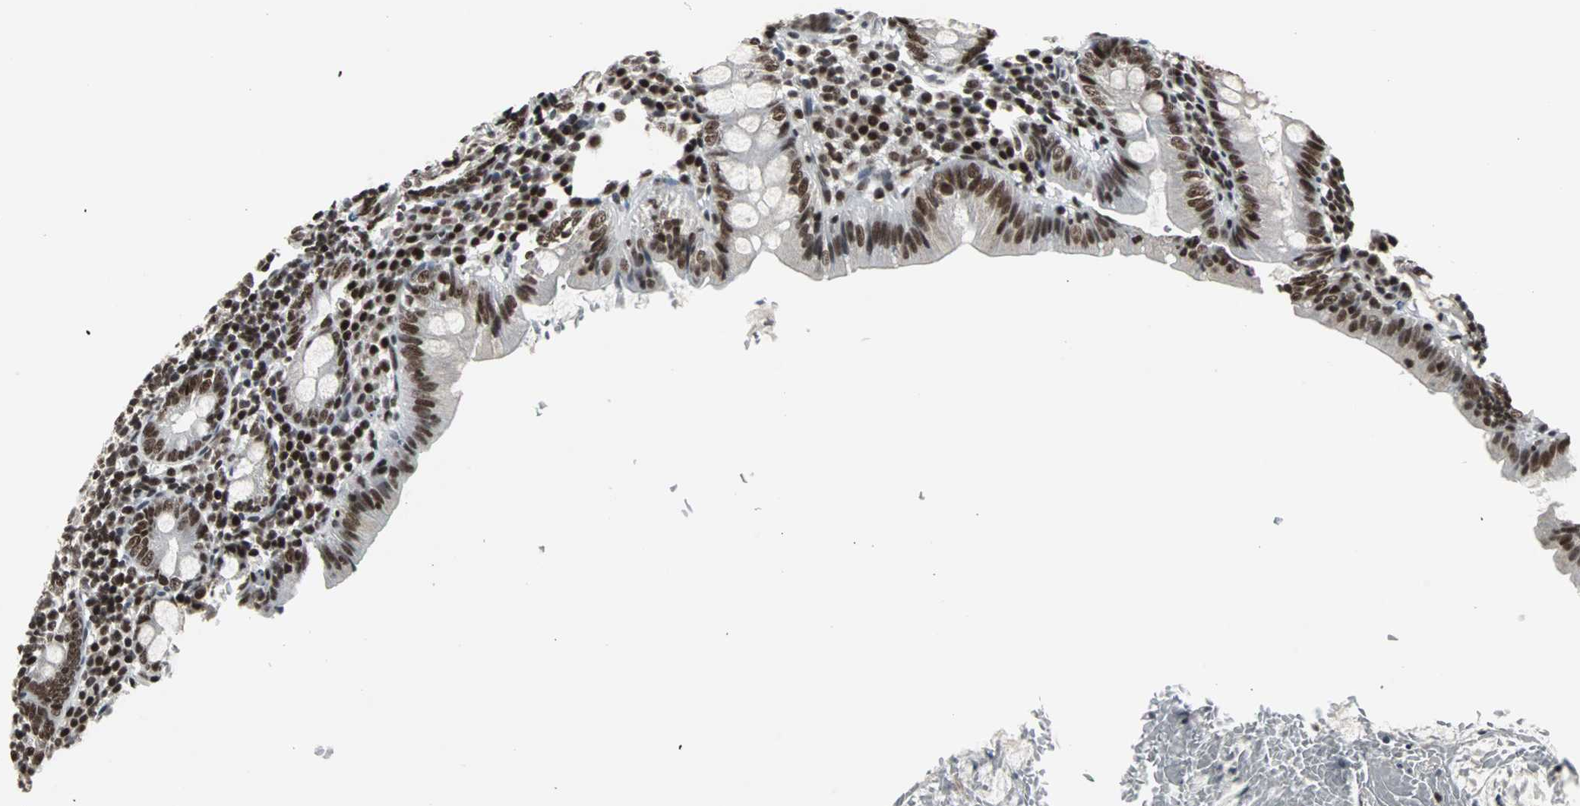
{"staining": {"intensity": "strong", "quantity": ">75%", "location": "nuclear"}, "tissue": "appendix", "cell_type": "Glandular cells", "image_type": "normal", "snomed": [{"axis": "morphology", "description": "Normal tissue, NOS"}, {"axis": "topography", "description": "Appendix"}], "caption": "IHC of normal appendix exhibits high levels of strong nuclear expression in about >75% of glandular cells.", "gene": "PNKP", "patient": {"sex": "female", "age": 10}}